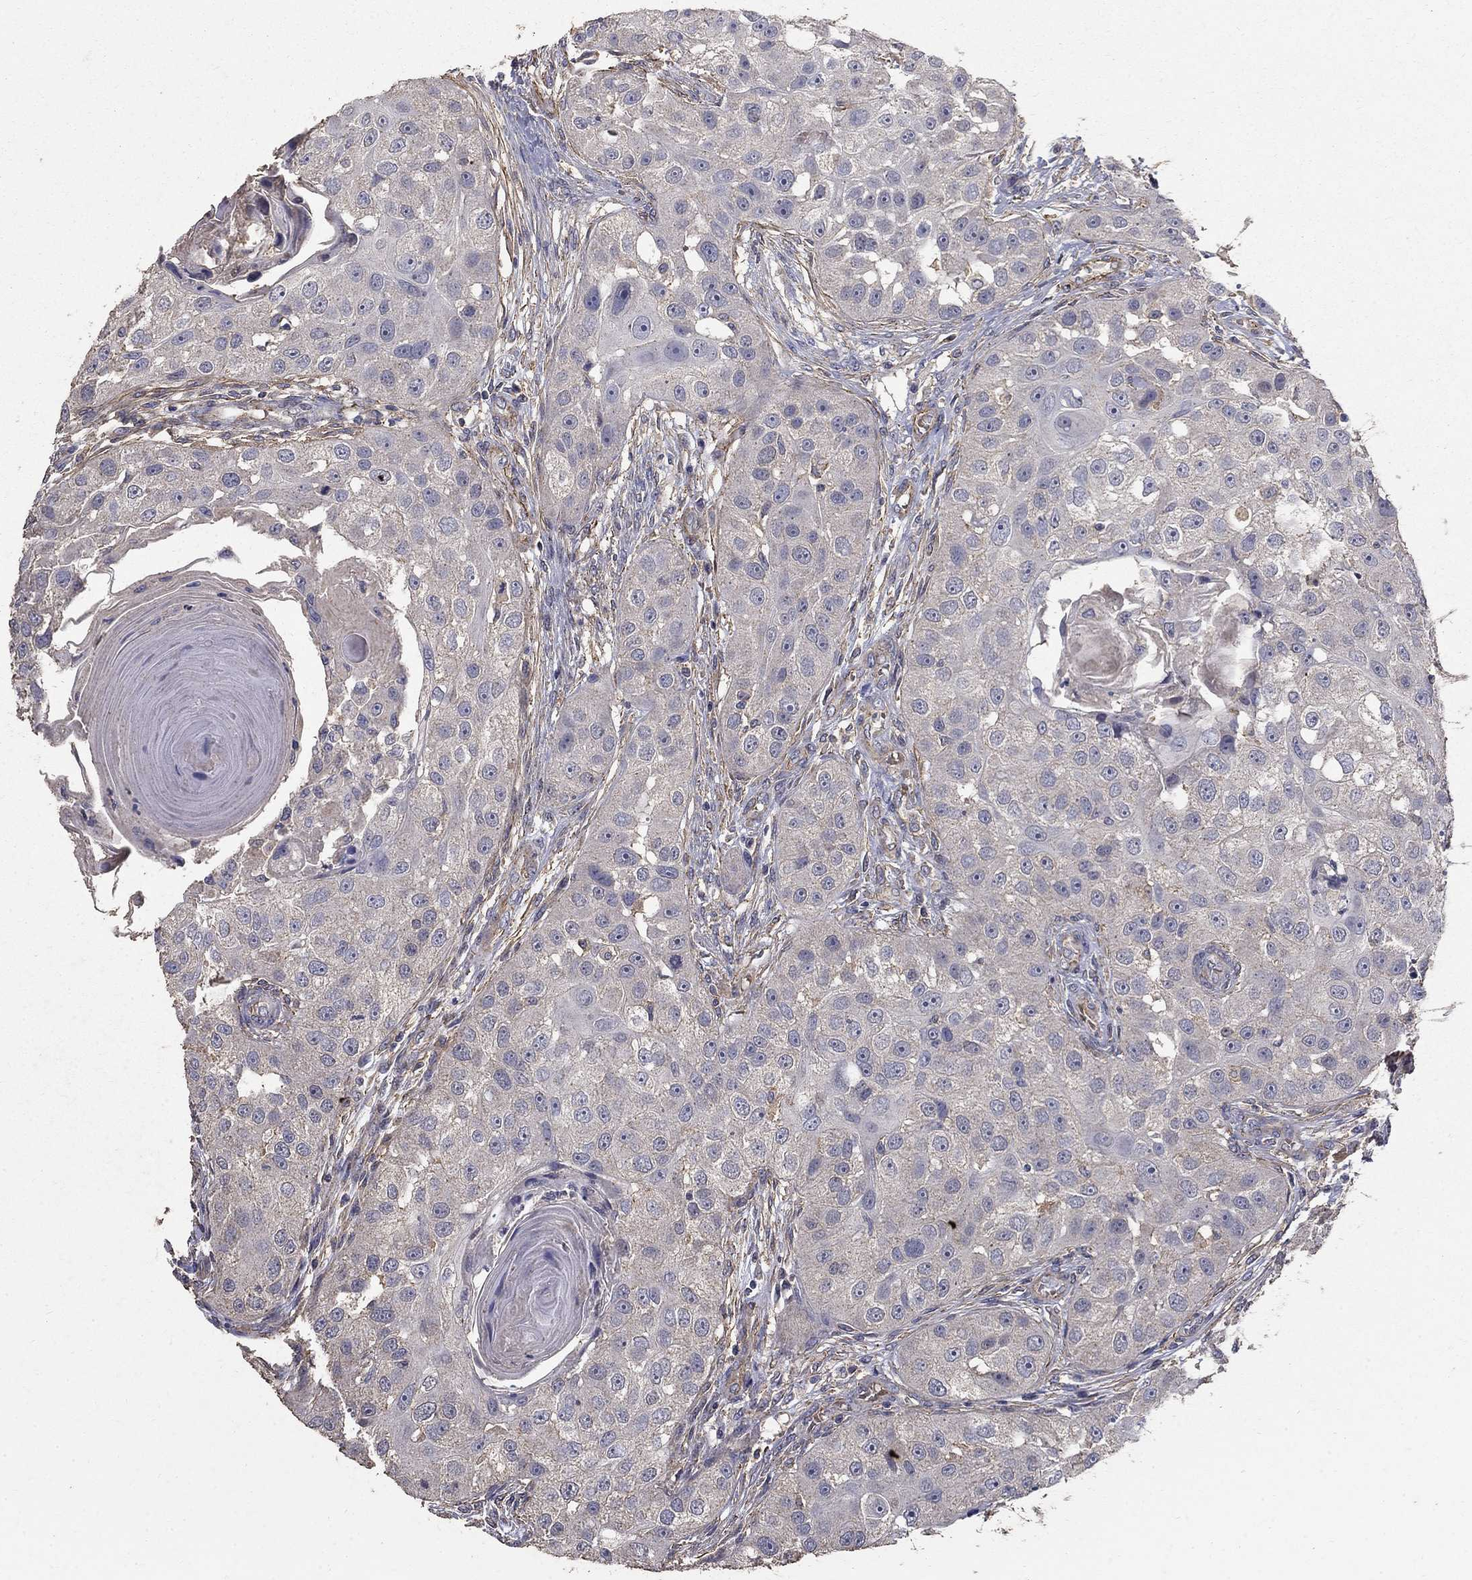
{"staining": {"intensity": "negative", "quantity": "none", "location": "none"}, "tissue": "head and neck cancer", "cell_type": "Tumor cells", "image_type": "cancer", "snomed": [{"axis": "morphology", "description": "Normal tissue, NOS"}, {"axis": "morphology", "description": "Squamous cell carcinoma, NOS"}, {"axis": "topography", "description": "Skeletal muscle"}, {"axis": "topography", "description": "Head-Neck"}], "caption": "High magnification brightfield microscopy of squamous cell carcinoma (head and neck) stained with DAB (3,3'-diaminobenzidine) (brown) and counterstained with hematoxylin (blue): tumor cells show no significant staining.", "gene": "MPP2", "patient": {"sex": "male", "age": 51}}